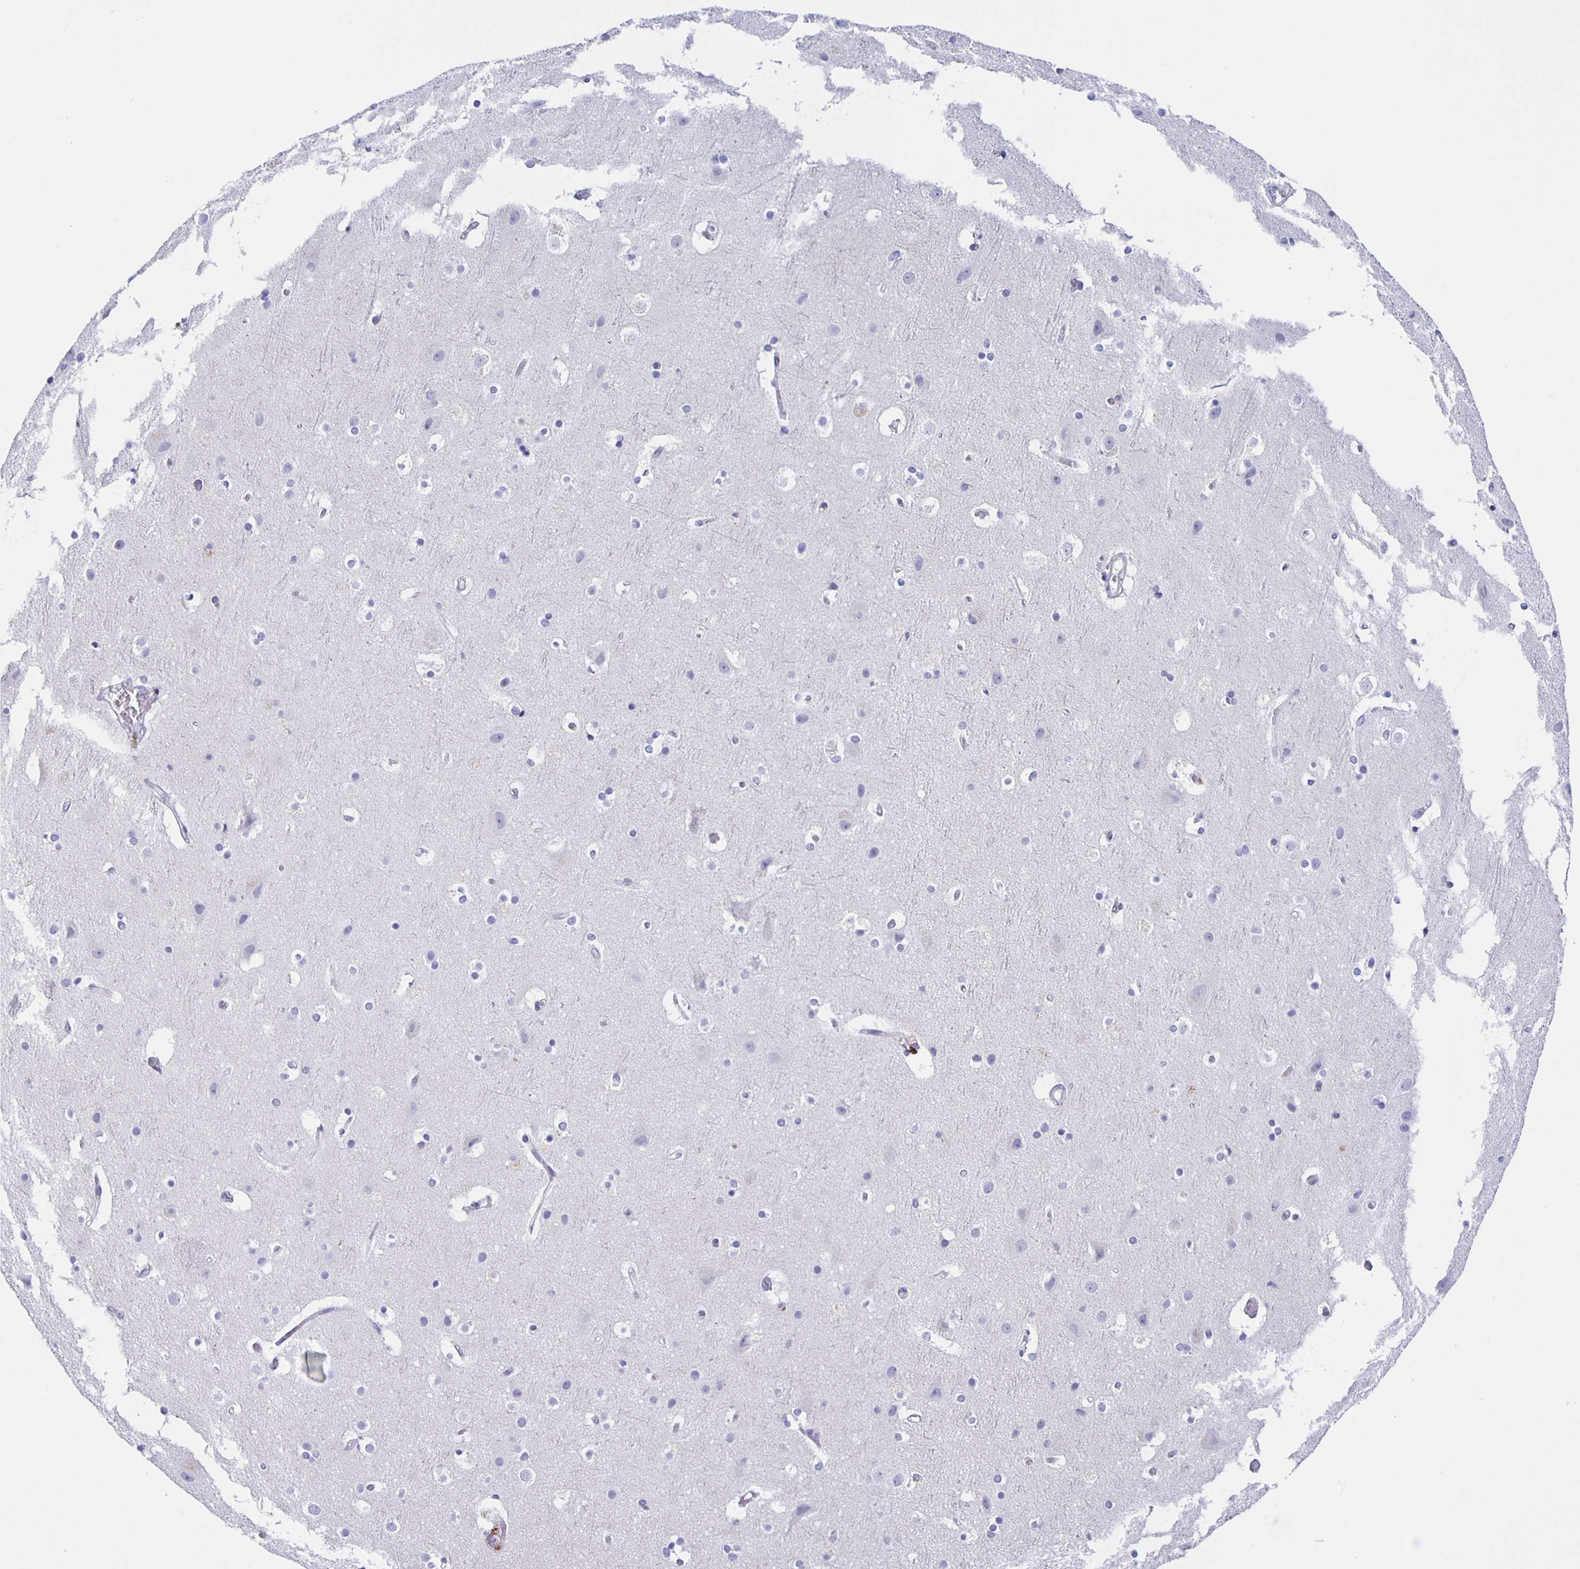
{"staining": {"intensity": "negative", "quantity": "none", "location": "none"}, "tissue": "cerebral cortex", "cell_type": "Endothelial cells", "image_type": "normal", "snomed": [{"axis": "morphology", "description": "Normal tissue, NOS"}, {"axis": "topography", "description": "Cerebral cortex"}], "caption": "Endothelial cells show no significant staining in unremarkable cerebral cortex. The staining was performed using DAB to visualize the protein expression in brown, while the nuclei were stained in blue with hematoxylin (Magnification: 20x).", "gene": "AQP6", "patient": {"sex": "female", "age": 52}}